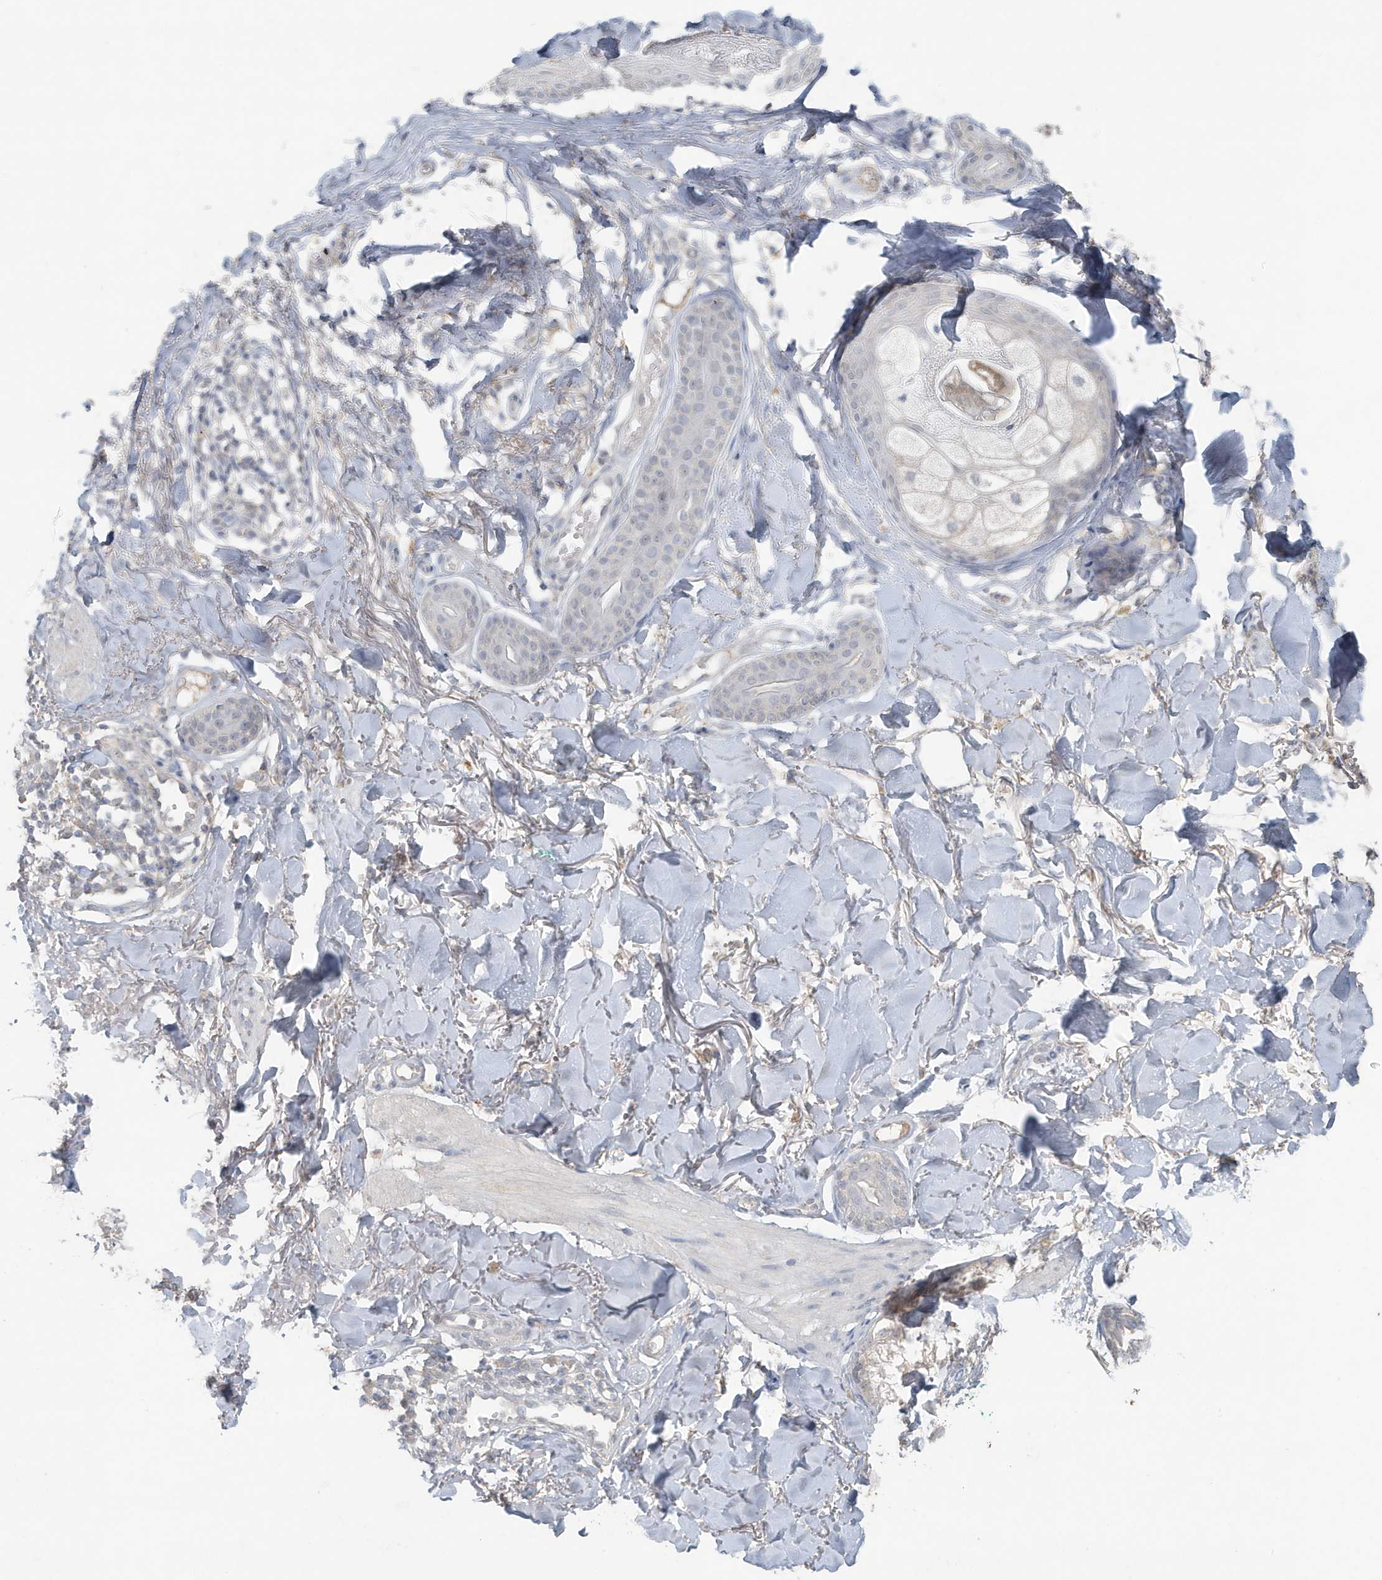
{"staining": {"intensity": "negative", "quantity": "none", "location": "none"}, "tissue": "skin cancer", "cell_type": "Tumor cells", "image_type": "cancer", "snomed": [{"axis": "morphology", "description": "Basal cell carcinoma"}, {"axis": "topography", "description": "Skin"}], "caption": "Immunohistochemistry of human skin cancer (basal cell carcinoma) shows no expression in tumor cells.", "gene": "C1RL", "patient": {"sex": "male", "age": 43}}